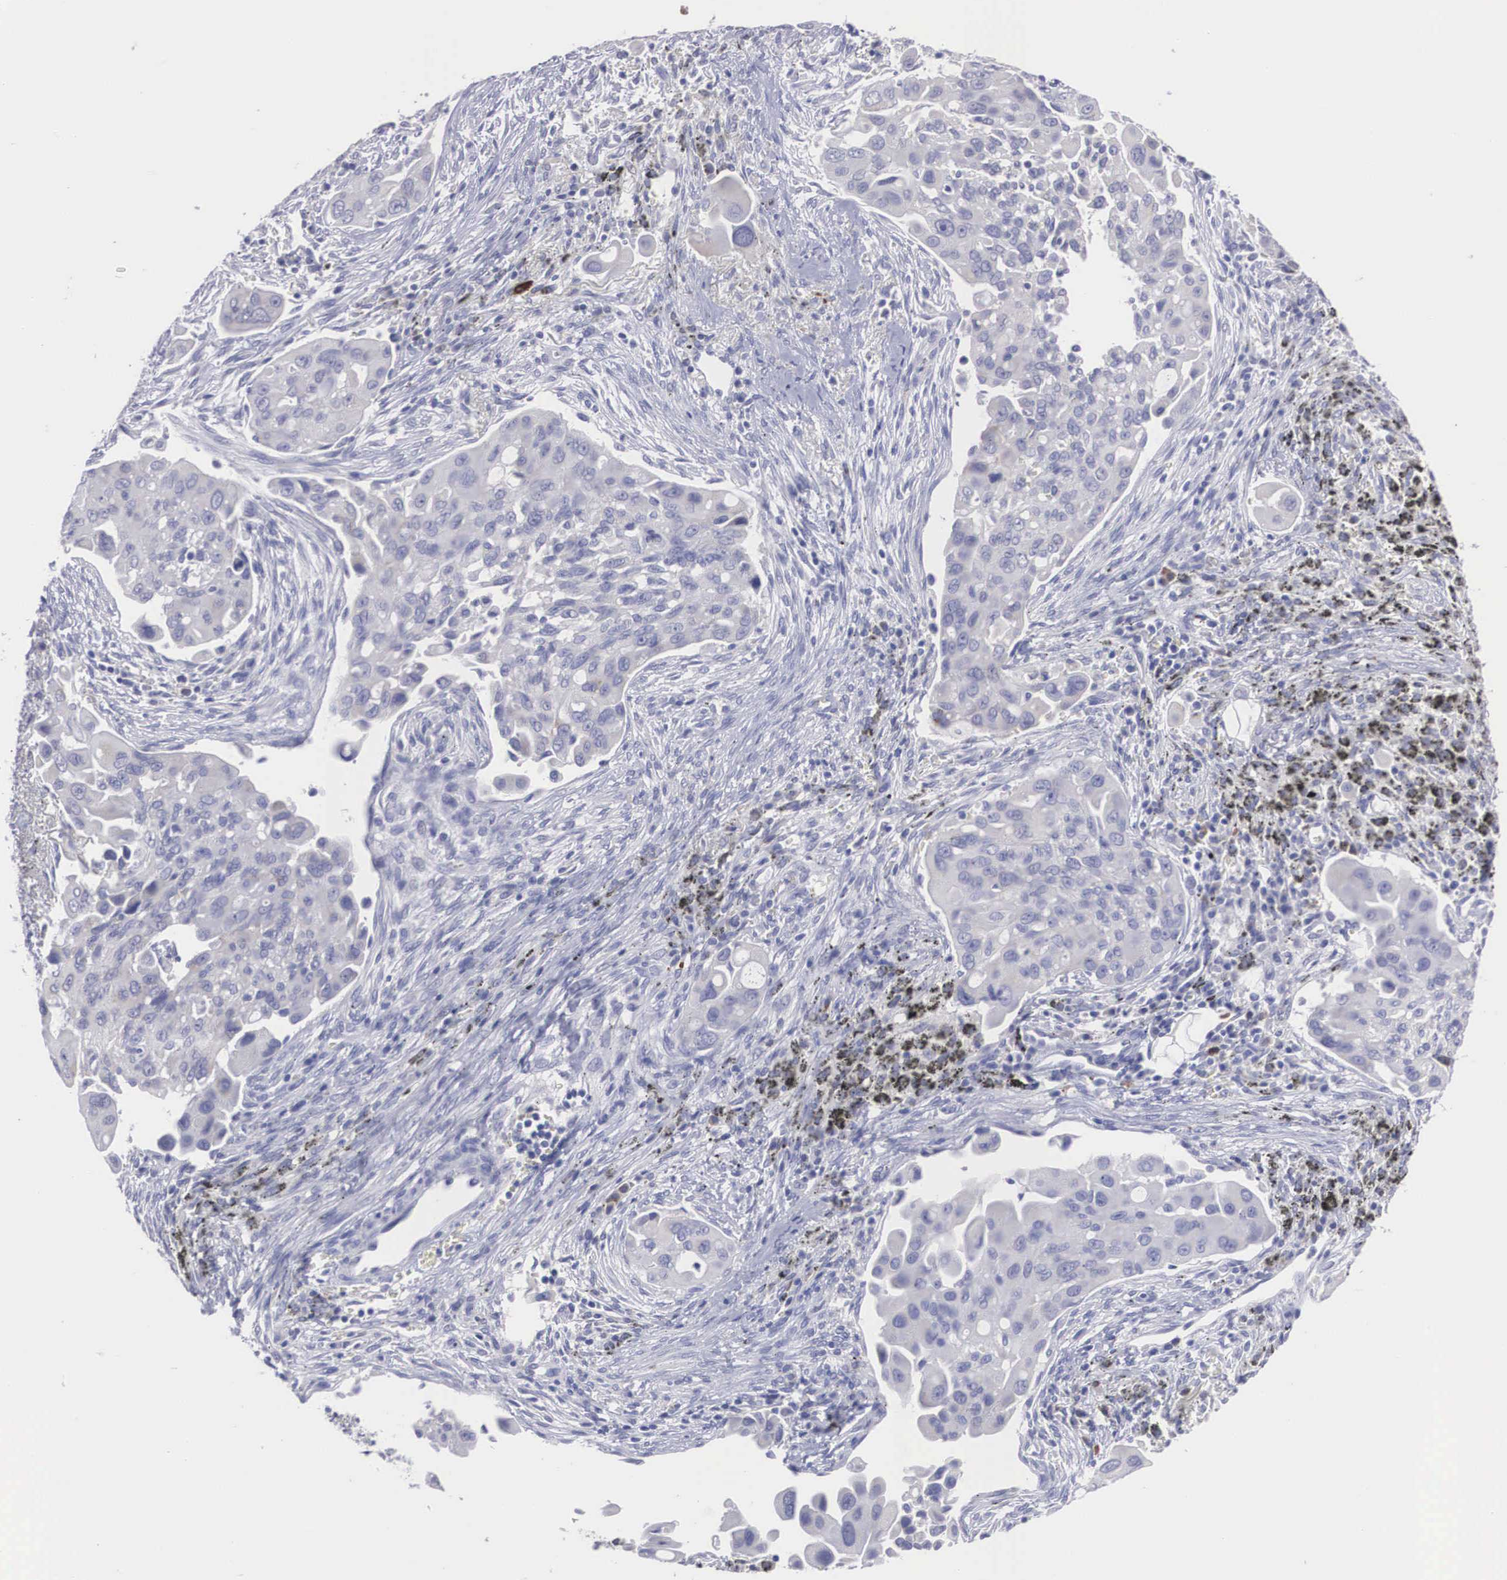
{"staining": {"intensity": "negative", "quantity": "none", "location": "none"}, "tissue": "lung cancer", "cell_type": "Tumor cells", "image_type": "cancer", "snomed": [{"axis": "morphology", "description": "Adenocarcinoma, NOS"}, {"axis": "topography", "description": "Lung"}], "caption": "IHC image of human adenocarcinoma (lung) stained for a protein (brown), which demonstrates no positivity in tumor cells. The staining was performed using DAB to visualize the protein expression in brown, while the nuclei were stained in blue with hematoxylin (Magnification: 20x).", "gene": "REPS2", "patient": {"sex": "male", "age": 68}}